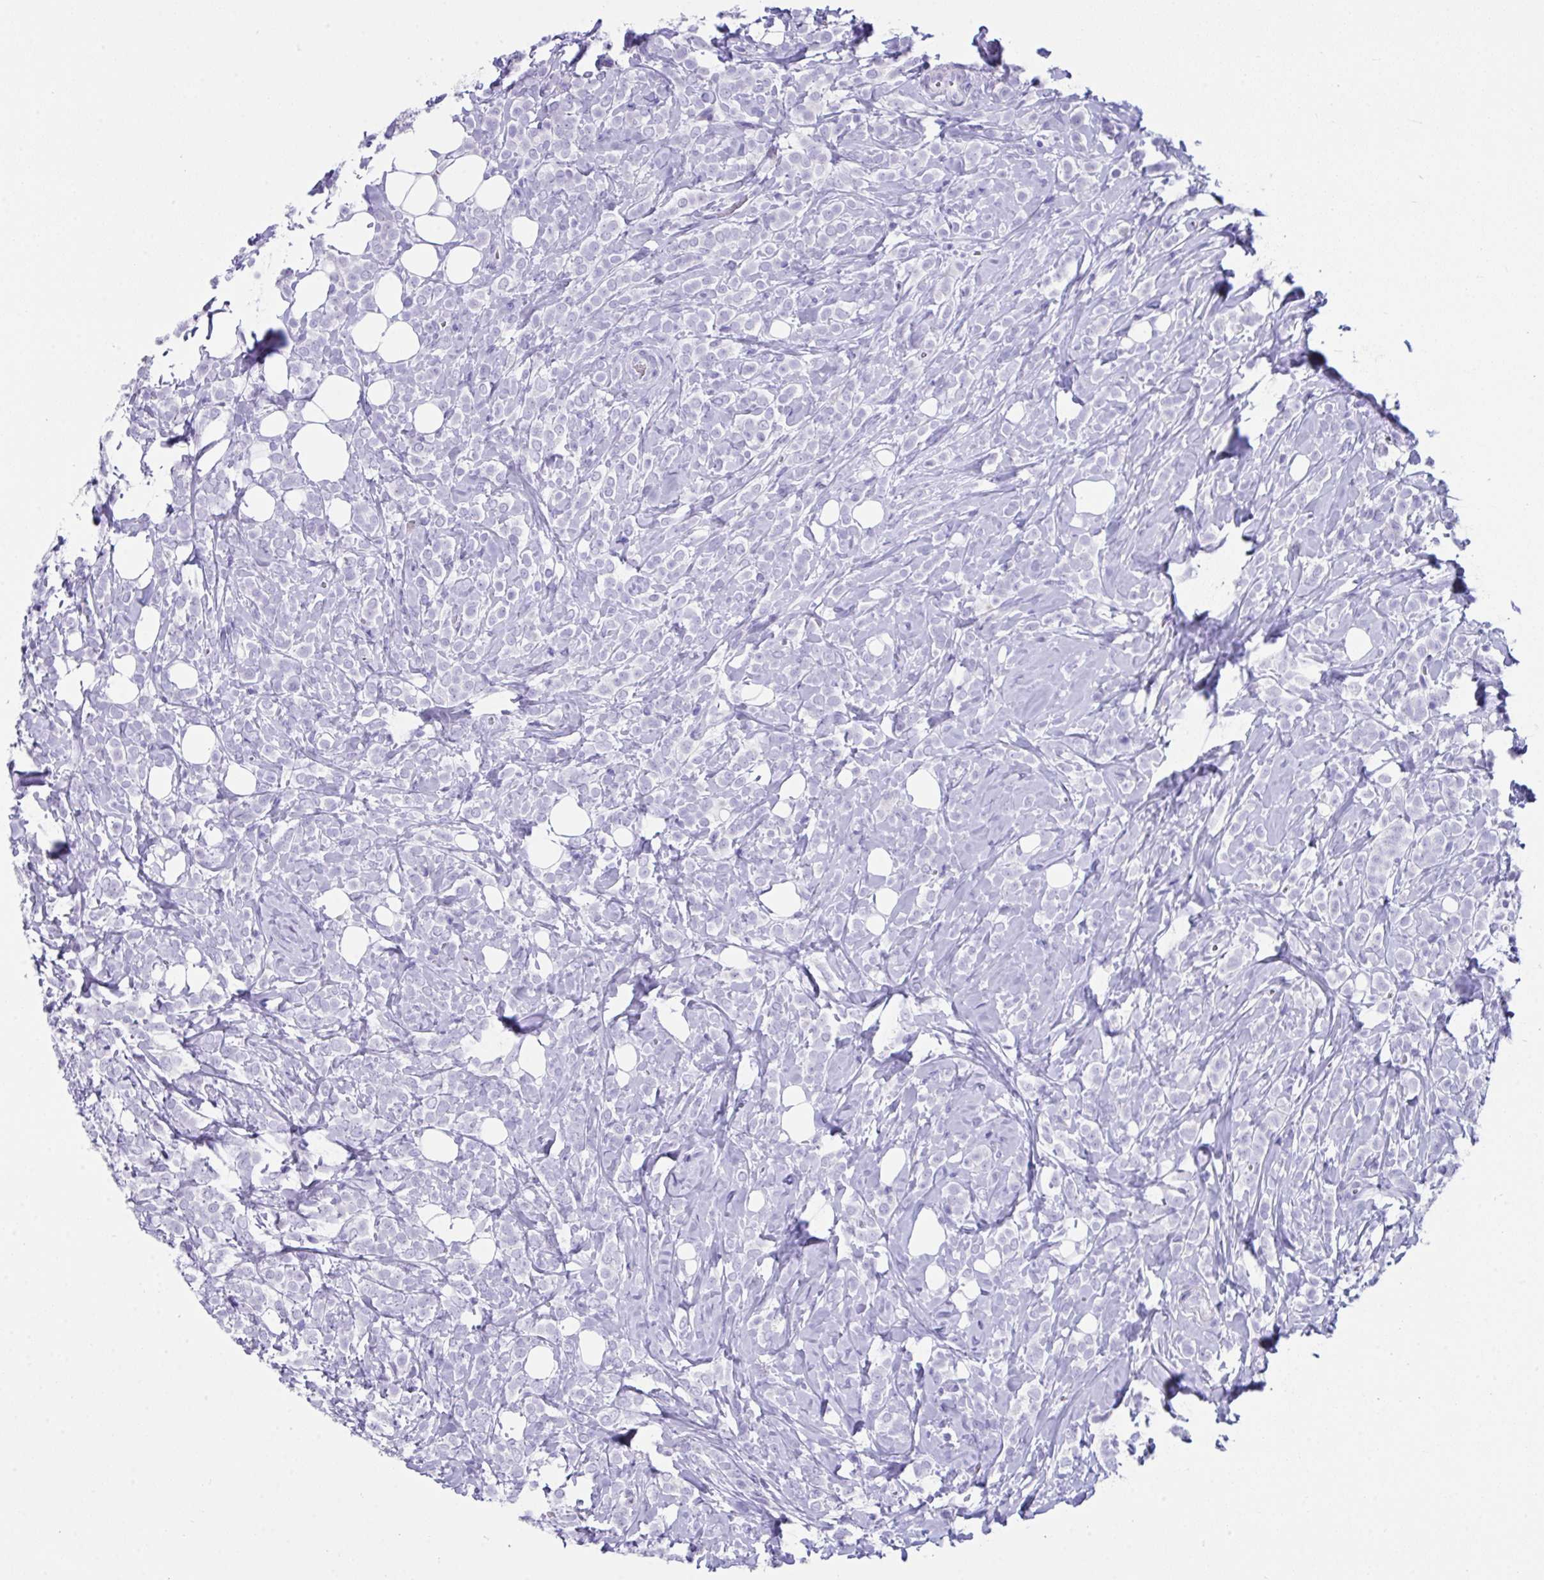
{"staining": {"intensity": "negative", "quantity": "none", "location": "none"}, "tissue": "breast cancer", "cell_type": "Tumor cells", "image_type": "cancer", "snomed": [{"axis": "morphology", "description": "Lobular carcinoma"}, {"axis": "topography", "description": "Breast"}], "caption": "An immunohistochemistry (IHC) micrograph of lobular carcinoma (breast) is shown. There is no staining in tumor cells of lobular carcinoma (breast). (DAB immunohistochemistry (IHC), high magnification).", "gene": "LGALS4", "patient": {"sex": "female", "age": 49}}